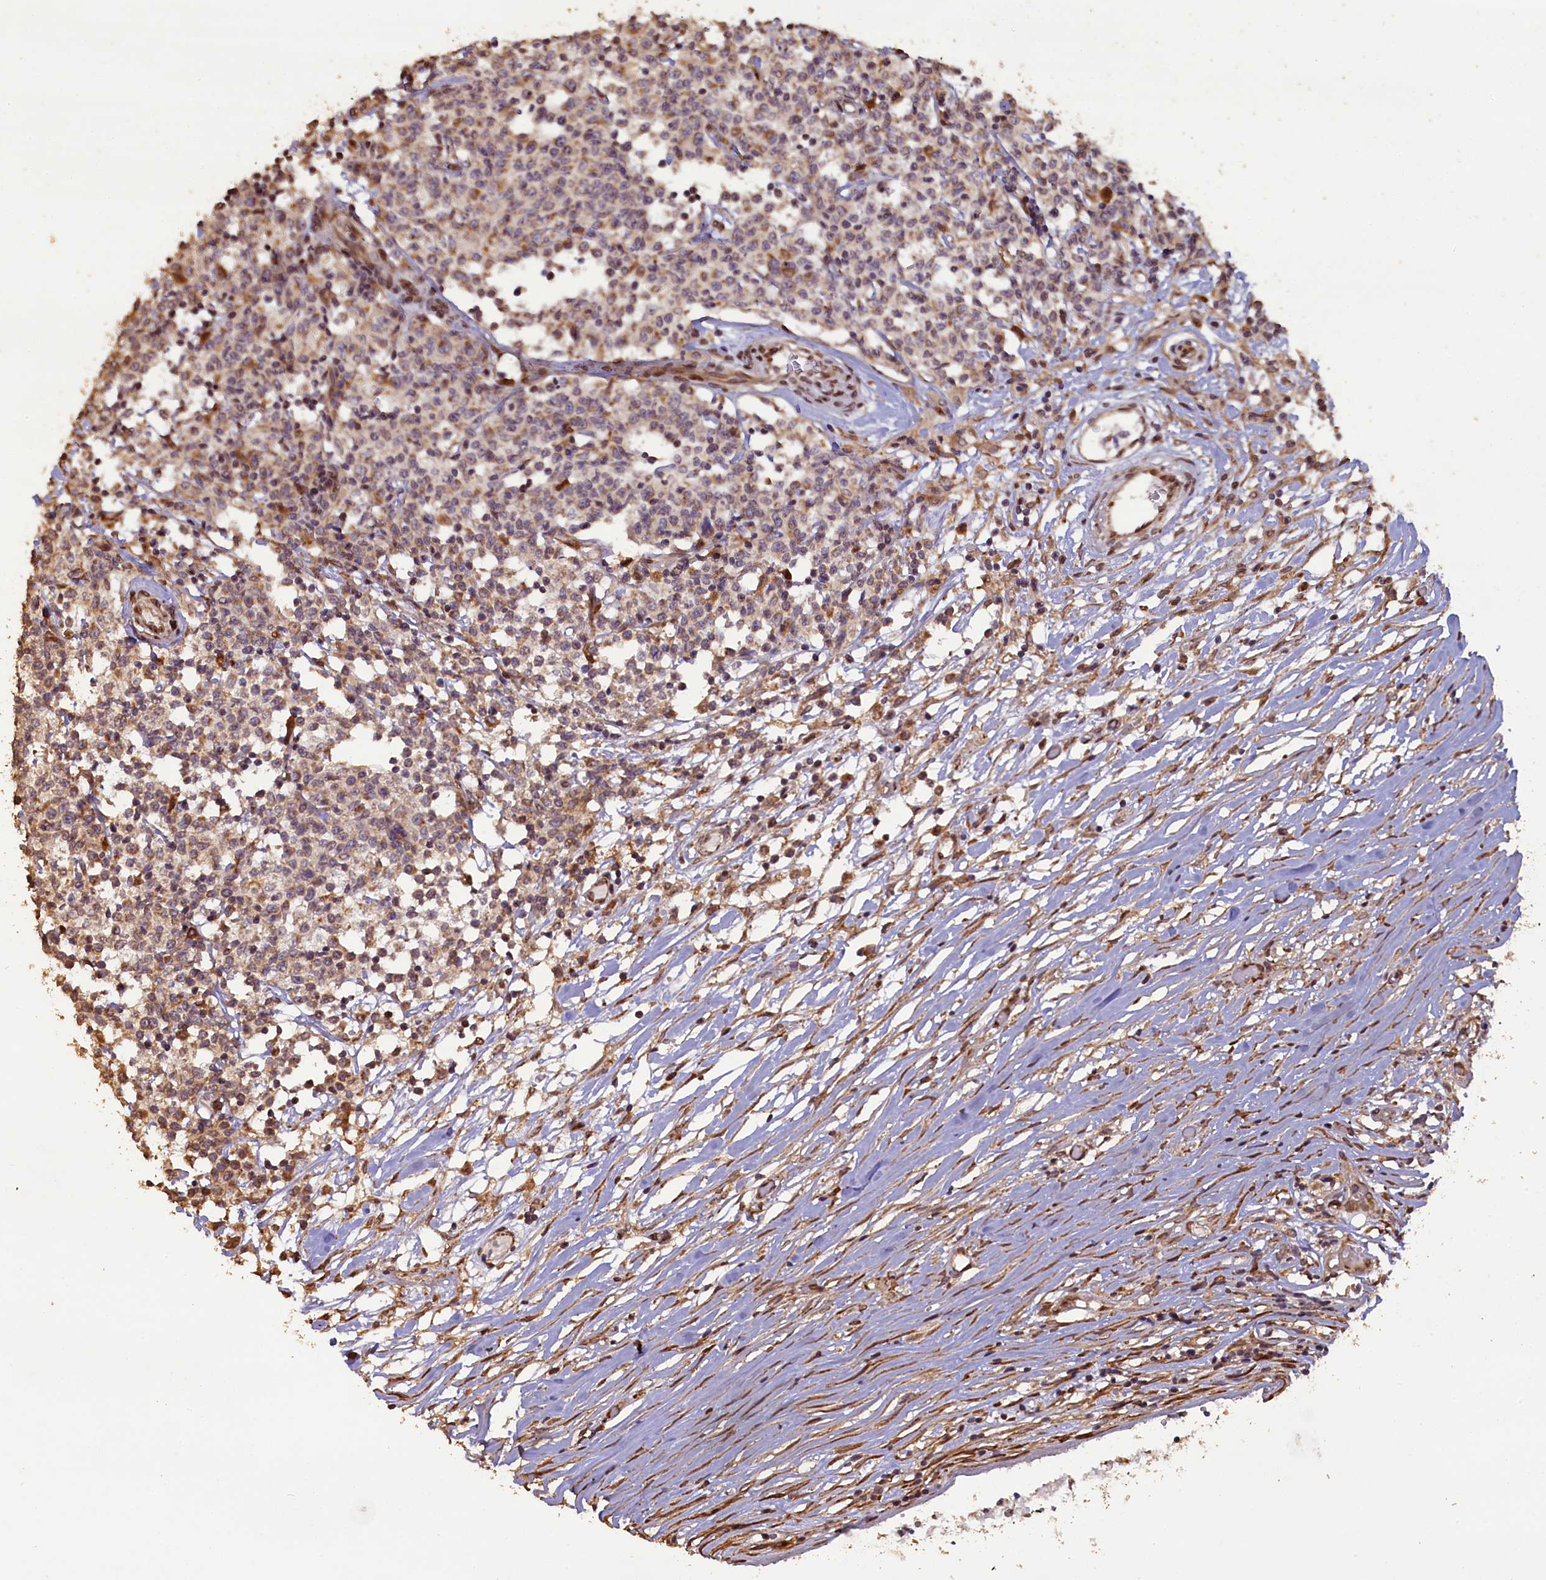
{"staining": {"intensity": "moderate", "quantity": "<25%", "location": "cytoplasmic/membranous"}, "tissue": "lymphoma", "cell_type": "Tumor cells", "image_type": "cancer", "snomed": [{"axis": "morphology", "description": "Malignant lymphoma, non-Hodgkin's type, Low grade"}, {"axis": "topography", "description": "Small intestine"}], "caption": "Lymphoma stained for a protein displays moderate cytoplasmic/membranous positivity in tumor cells.", "gene": "SLC38A7", "patient": {"sex": "female", "age": 59}}